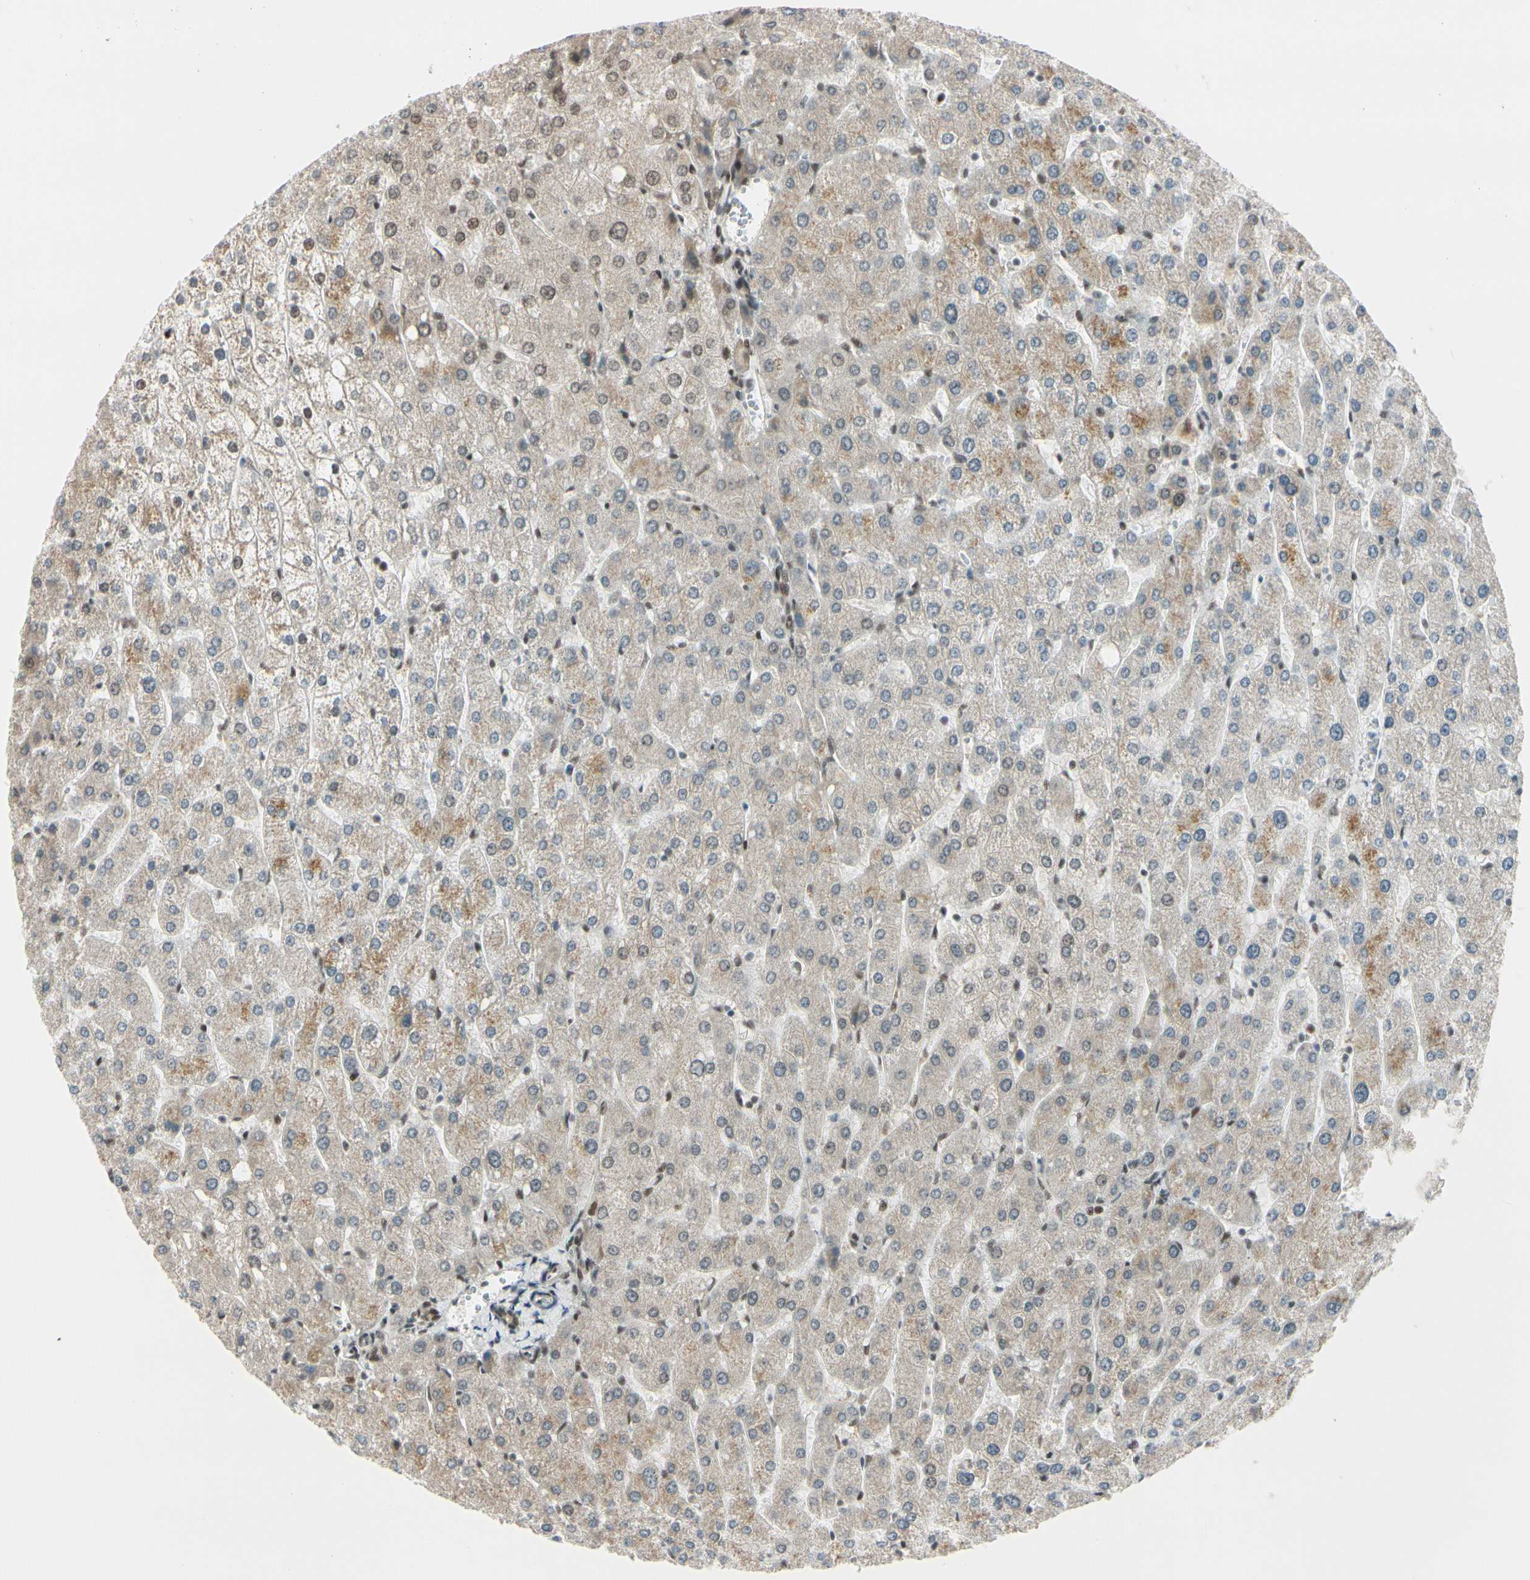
{"staining": {"intensity": "moderate", "quantity": ">75%", "location": "nuclear"}, "tissue": "liver", "cell_type": "Cholangiocytes", "image_type": "normal", "snomed": [{"axis": "morphology", "description": "Normal tissue, NOS"}, {"axis": "topography", "description": "Liver"}], "caption": "High-power microscopy captured an IHC histopathology image of normal liver, revealing moderate nuclear positivity in approximately >75% of cholangiocytes. The staining was performed using DAB, with brown indicating positive protein expression. Nuclei are stained blue with hematoxylin.", "gene": "CHAMP1", "patient": {"sex": "male", "age": 55}}